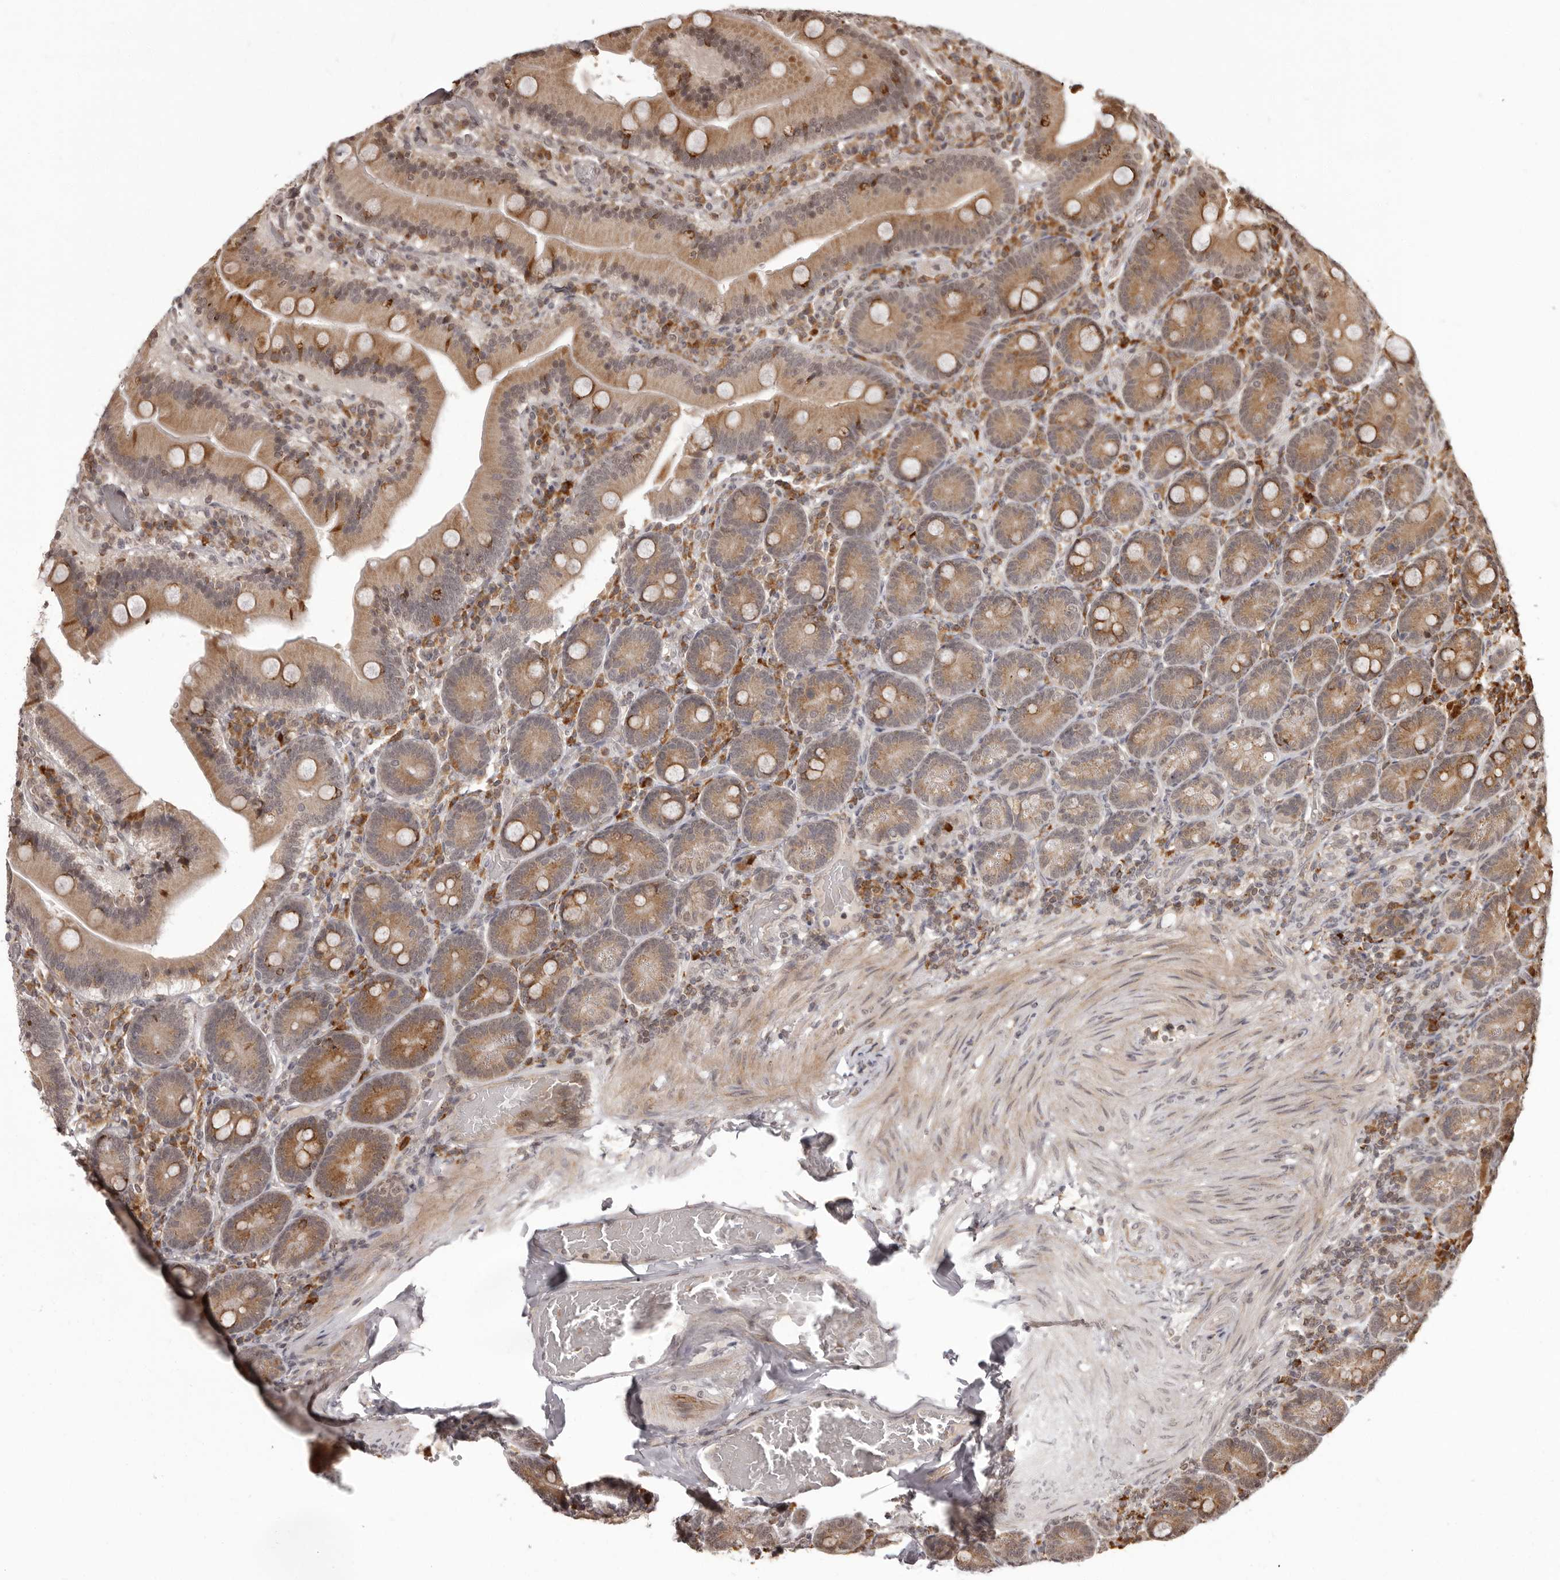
{"staining": {"intensity": "strong", "quantity": ">75%", "location": "cytoplasmic/membranous"}, "tissue": "duodenum", "cell_type": "Glandular cells", "image_type": "normal", "snomed": [{"axis": "morphology", "description": "Normal tissue, NOS"}, {"axis": "topography", "description": "Duodenum"}], "caption": "This micrograph demonstrates immunohistochemistry staining of unremarkable duodenum, with high strong cytoplasmic/membranous staining in approximately >75% of glandular cells.", "gene": "IL32", "patient": {"sex": "female", "age": 62}}